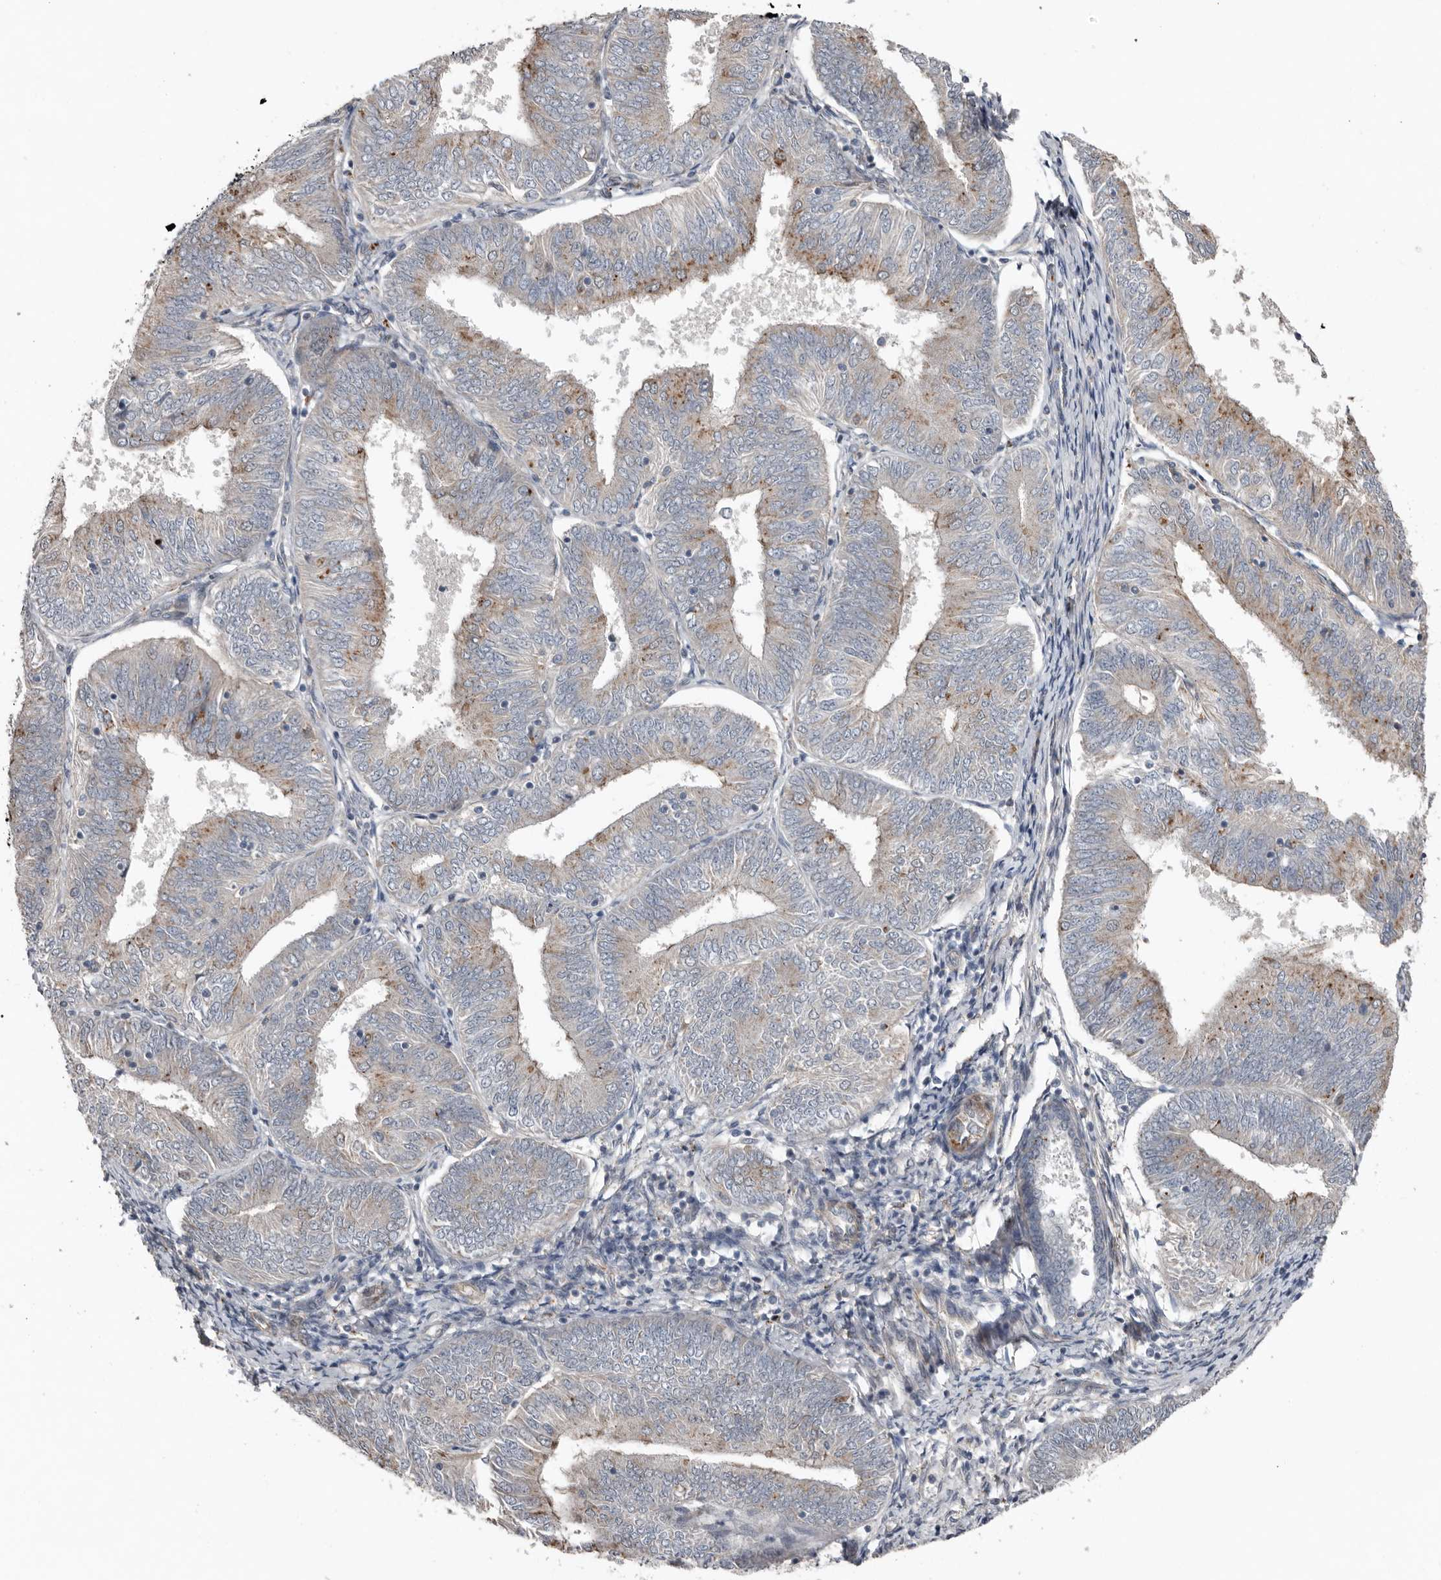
{"staining": {"intensity": "moderate", "quantity": "<25%", "location": "cytoplasmic/membranous"}, "tissue": "endometrial cancer", "cell_type": "Tumor cells", "image_type": "cancer", "snomed": [{"axis": "morphology", "description": "Adenocarcinoma, NOS"}, {"axis": "topography", "description": "Endometrium"}], "caption": "Immunohistochemical staining of human endometrial adenocarcinoma displays moderate cytoplasmic/membranous protein staining in approximately <25% of tumor cells.", "gene": "RANBP17", "patient": {"sex": "female", "age": 58}}